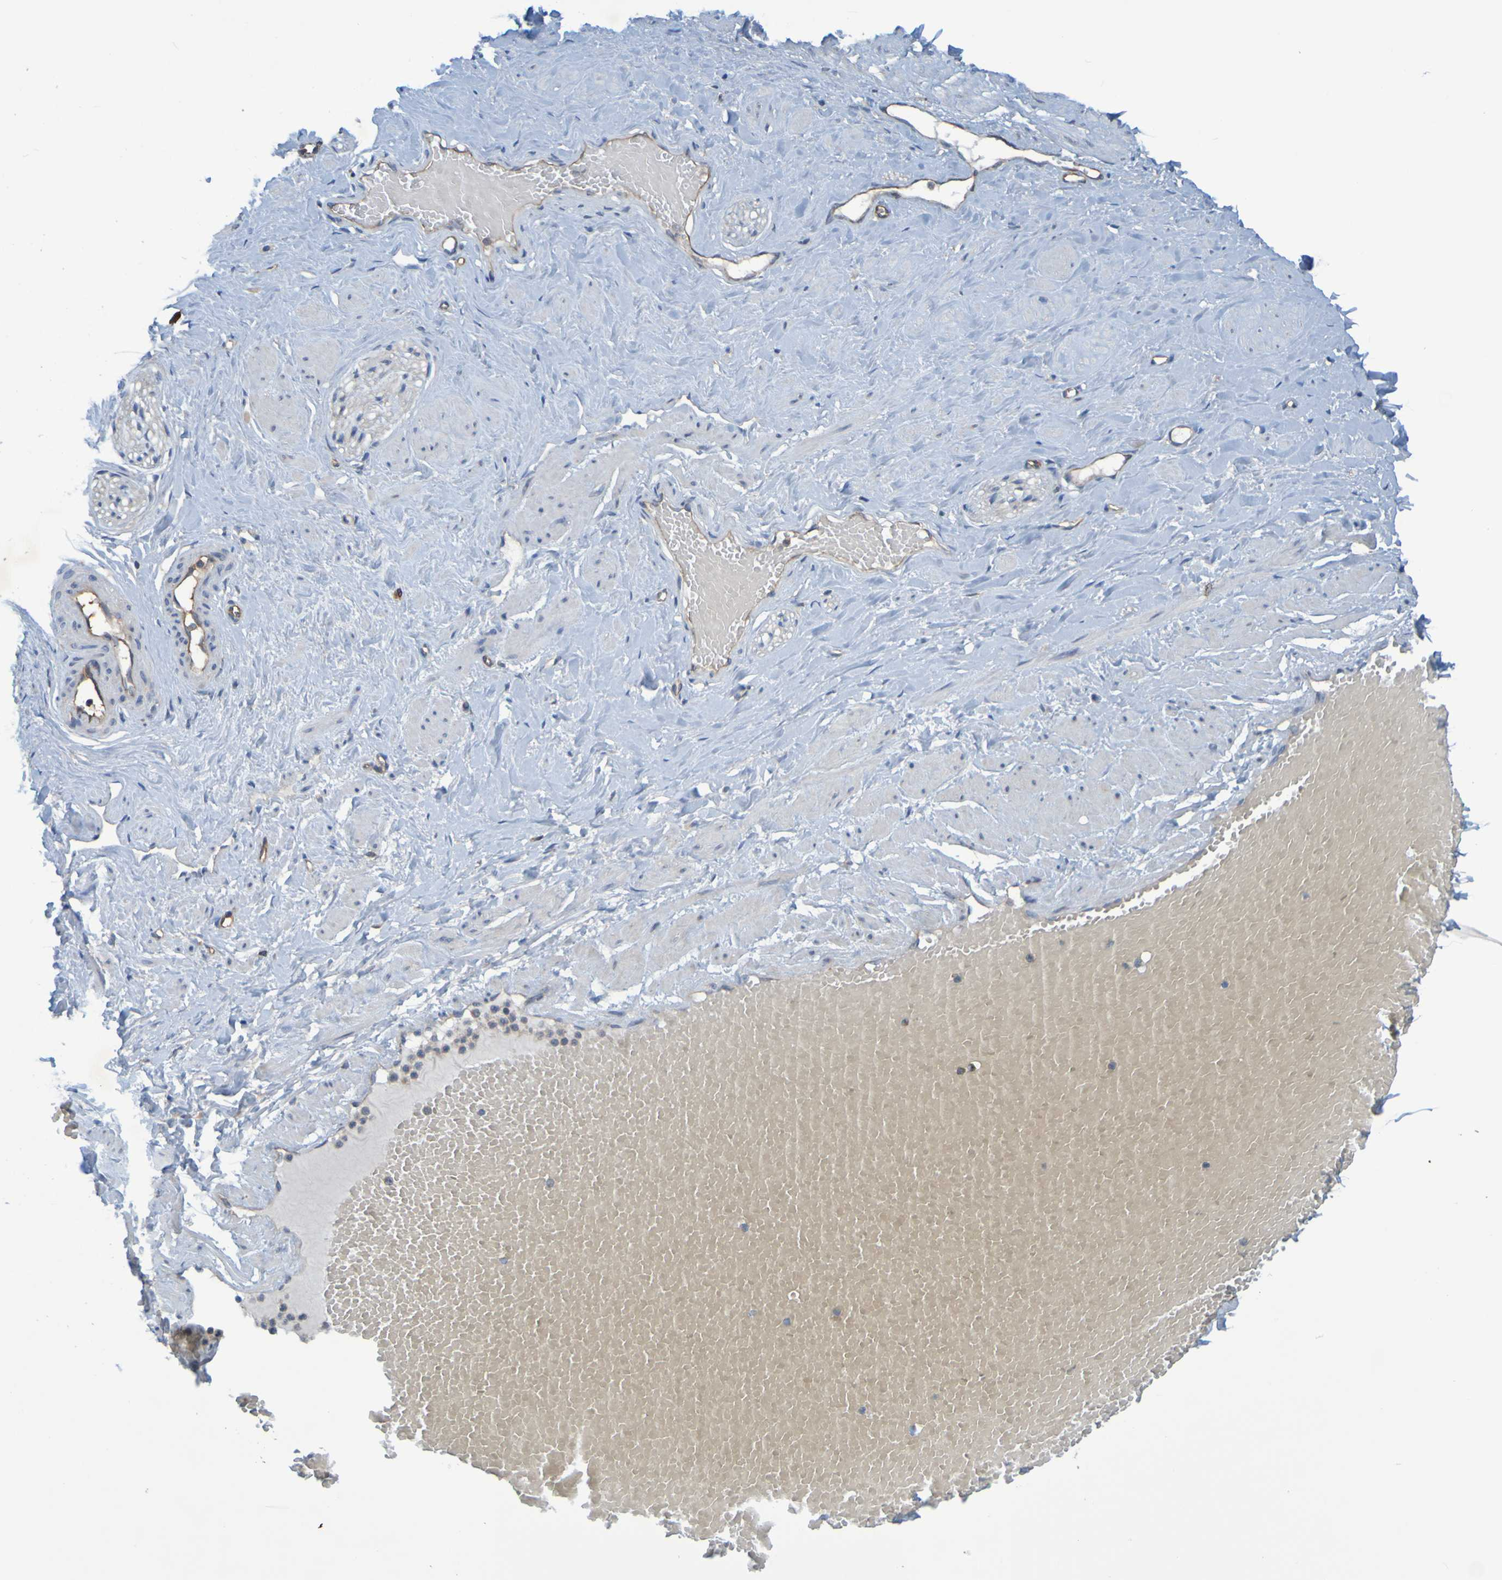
{"staining": {"intensity": "negative", "quantity": "none", "location": "none"}, "tissue": "adipose tissue", "cell_type": "Adipocytes", "image_type": "normal", "snomed": [{"axis": "morphology", "description": "Normal tissue, NOS"}, {"axis": "topography", "description": "Soft tissue"}, {"axis": "topography", "description": "Vascular tissue"}], "caption": "This is an immunohistochemistry (IHC) histopathology image of unremarkable adipose tissue. There is no expression in adipocytes.", "gene": "DNAJC4", "patient": {"sex": "female", "age": 35}}